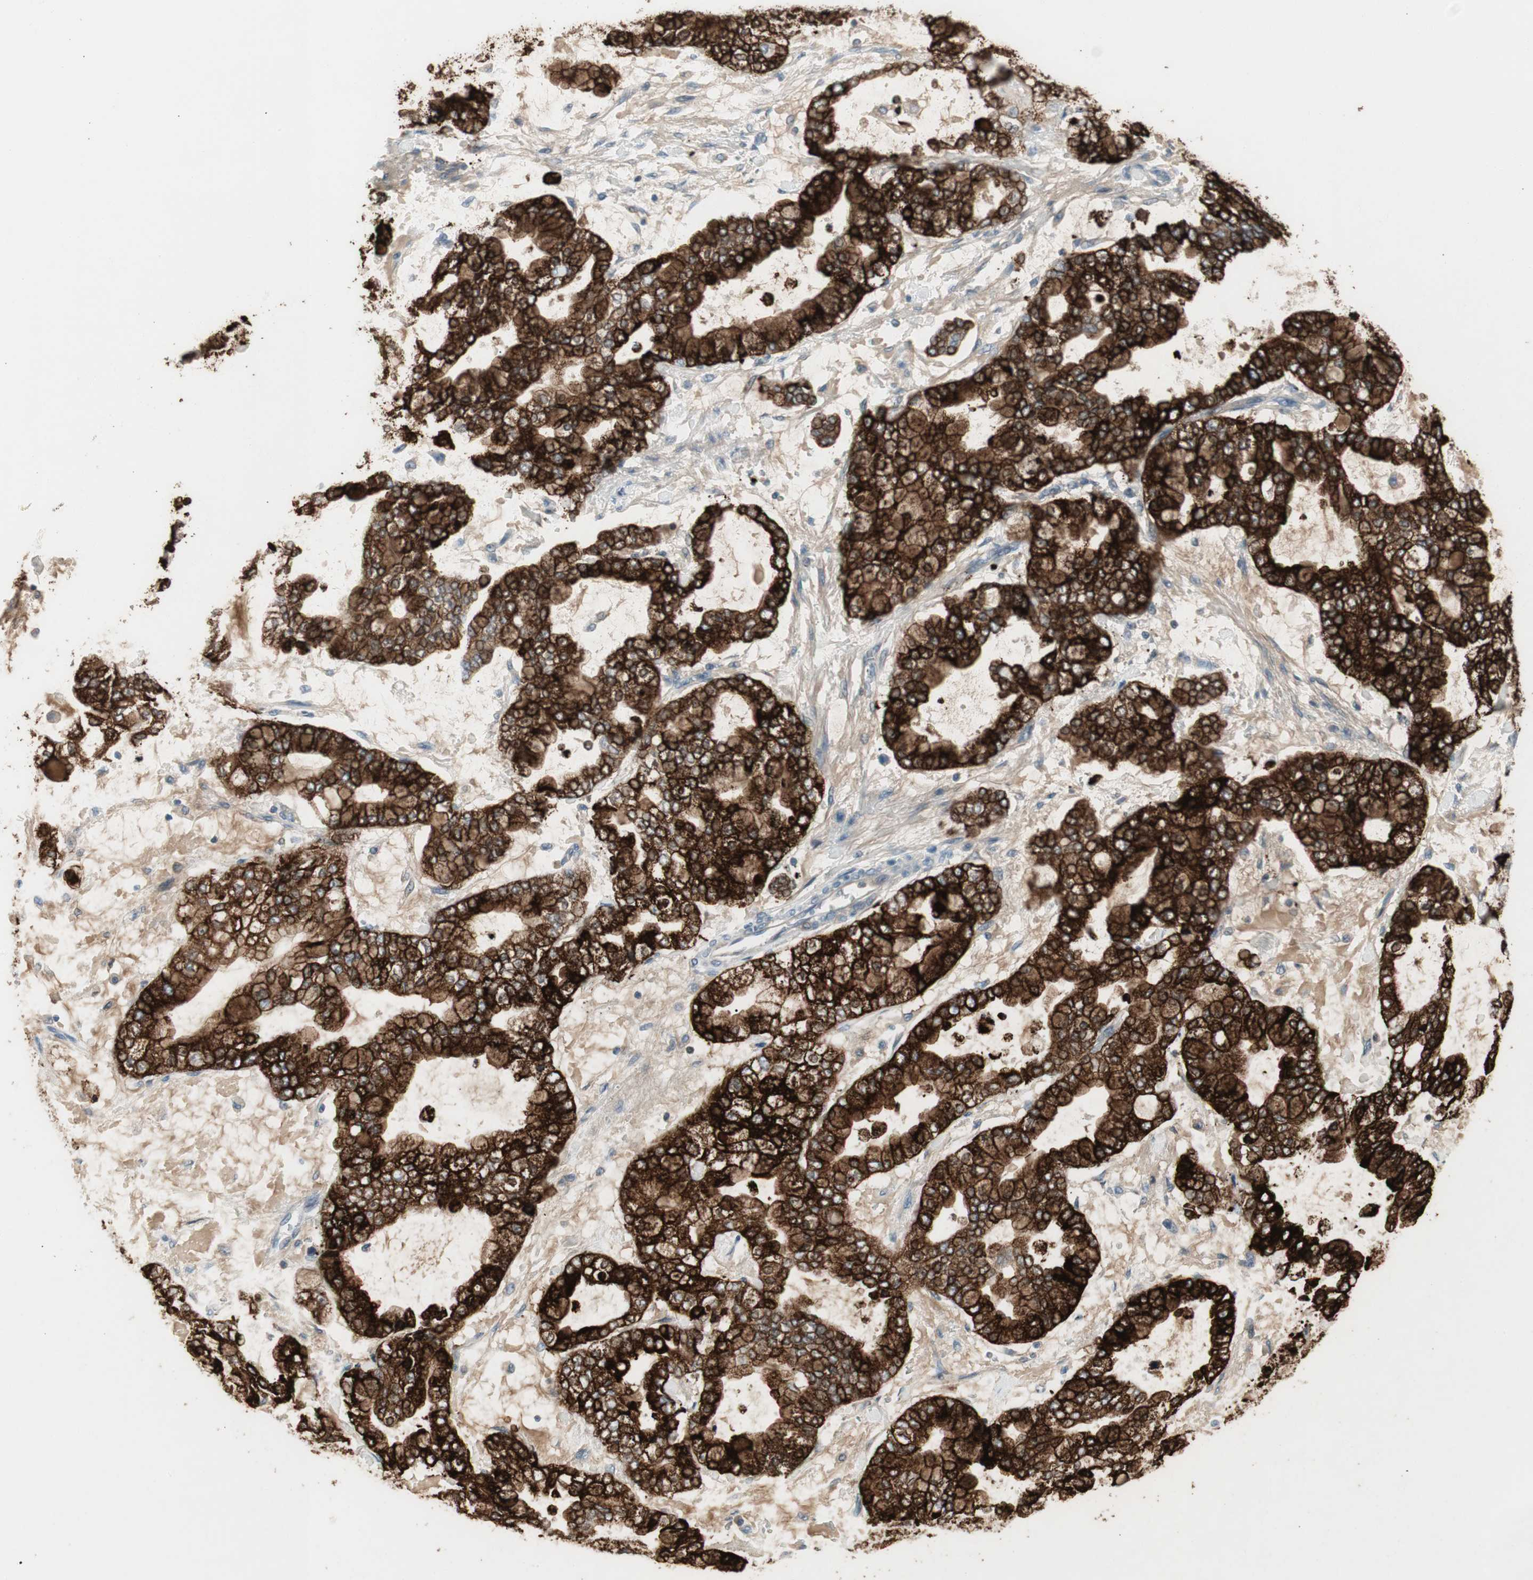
{"staining": {"intensity": "strong", "quantity": ">75%", "location": "cytoplasmic/membranous"}, "tissue": "stomach cancer", "cell_type": "Tumor cells", "image_type": "cancer", "snomed": [{"axis": "morphology", "description": "Normal tissue, NOS"}, {"axis": "morphology", "description": "Adenocarcinoma, NOS"}, {"axis": "topography", "description": "Stomach, upper"}, {"axis": "topography", "description": "Stomach"}], "caption": "This is an image of immunohistochemistry staining of stomach adenocarcinoma, which shows strong positivity in the cytoplasmic/membranous of tumor cells.", "gene": "AGR2", "patient": {"sex": "male", "age": 76}}